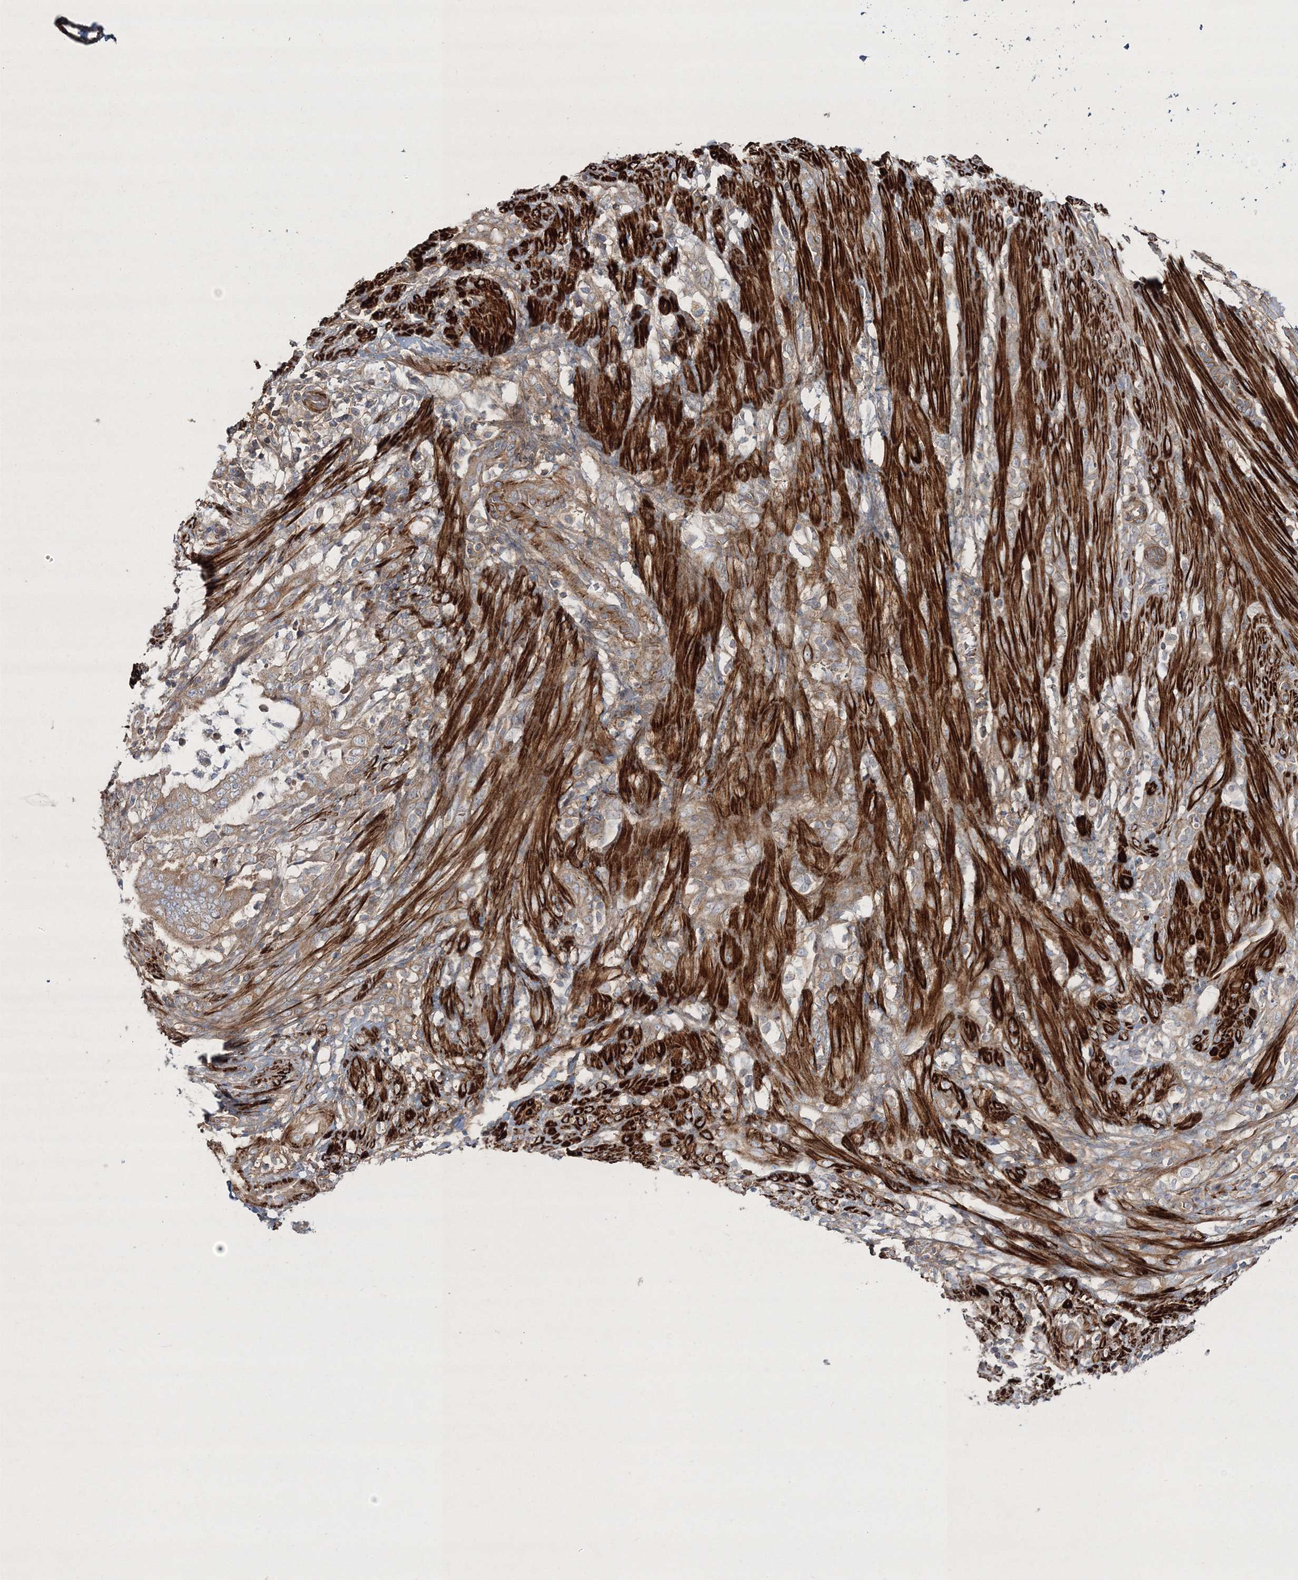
{"staining": {"intensity": "weak", "quantity": ">75%", "location": "cytoplasmic/membranous"}, "tissue": "endometrial cancer", "cell_type": "Tumor cells", "image_type": "cancer", "snomed": [{"axis": "morphology", "description": "Adenocarcinoma, NOS"}, {"axis": "topography", "description": "Endometrium"}], "caption": "Tumor cells exhibit weak cytoplasmic/membranous staining in about >75% of cells in endometrial cancer.", "gene": "ZSWIM6", "patient": {"sex": "female", "age": 49}}